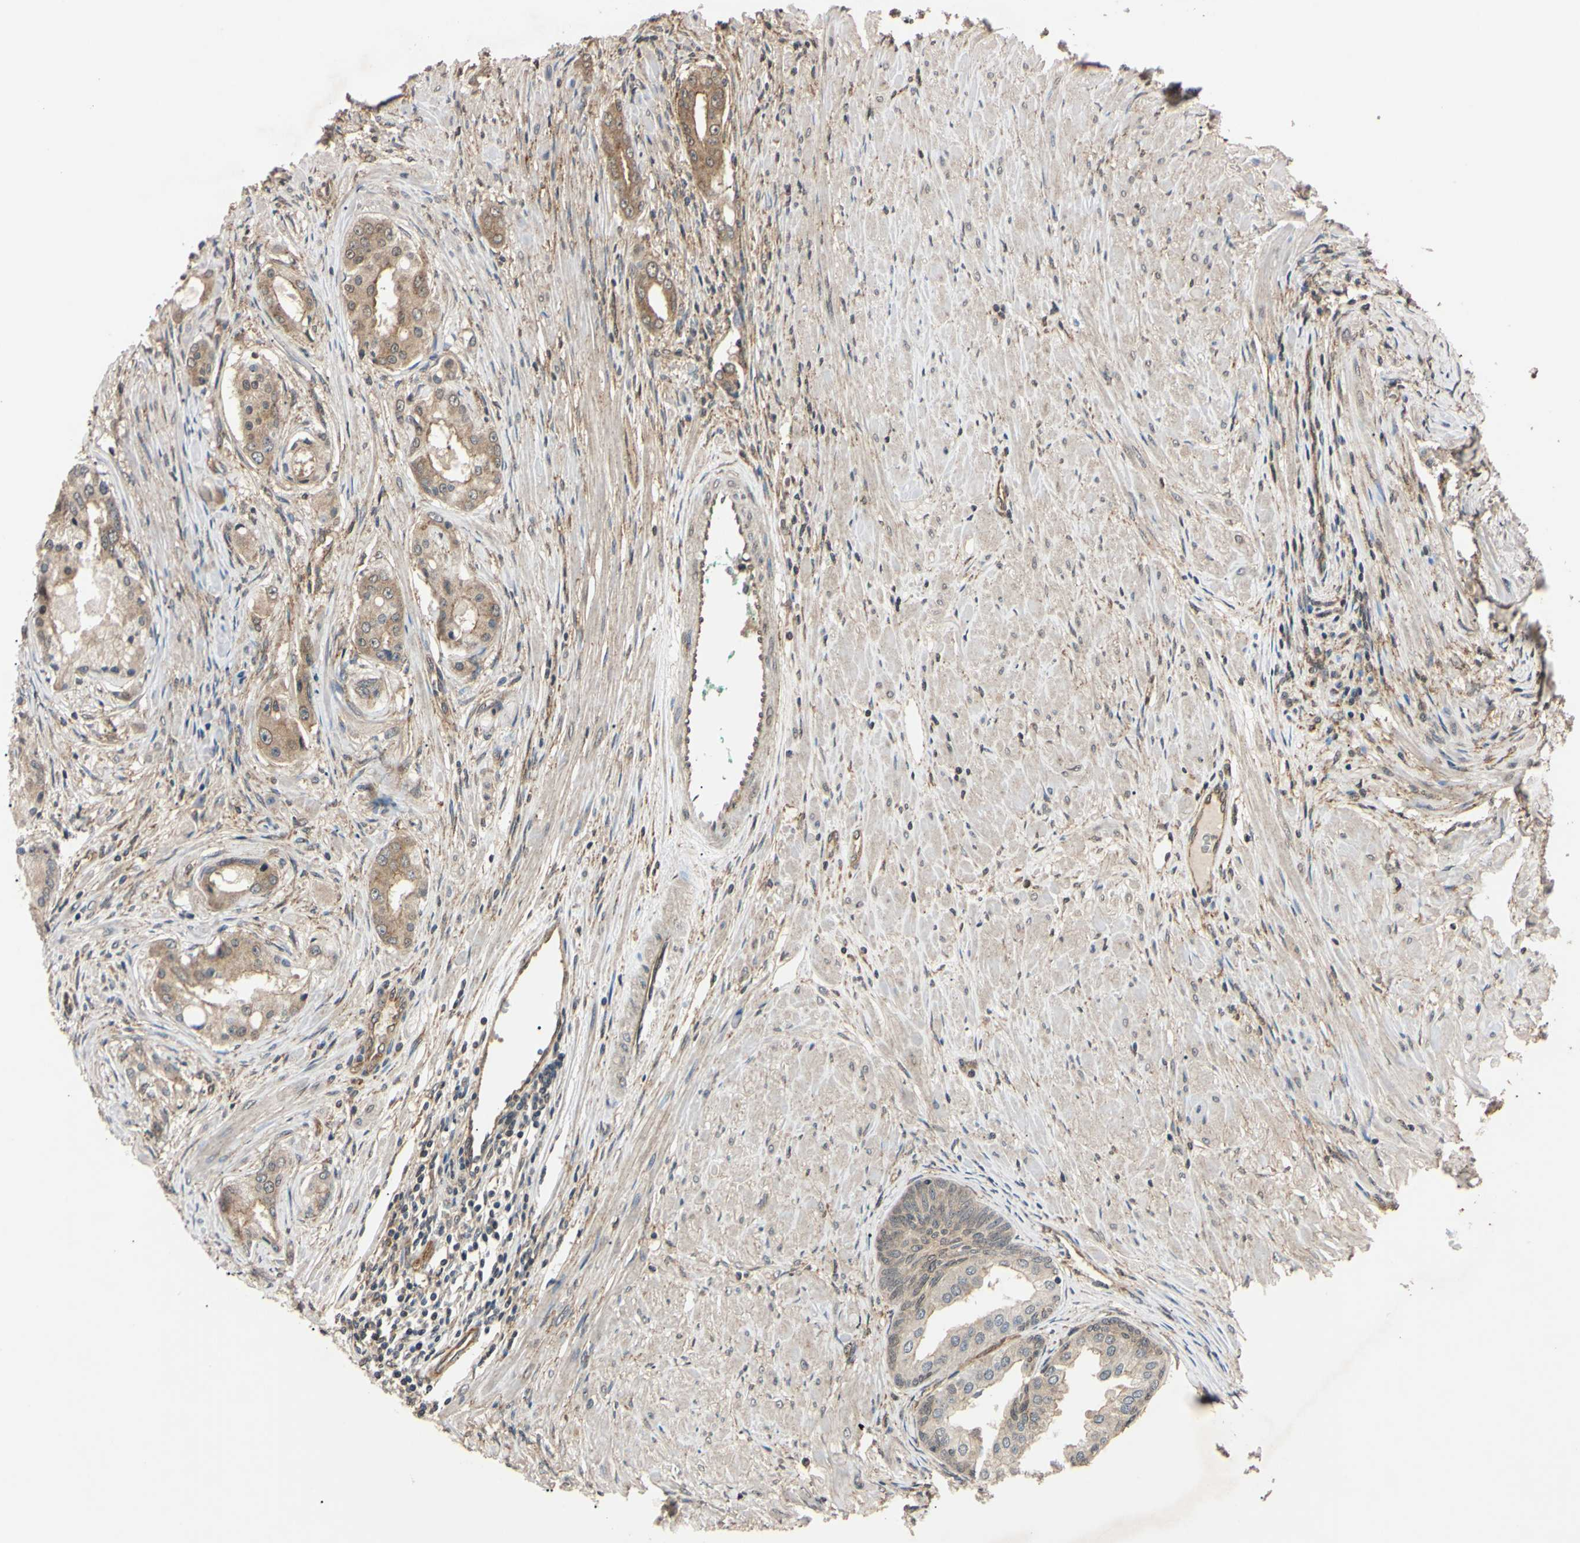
{"staining": {"intensity": "weak", "quantity": "25%-75%", "location": "cytoplasmic/membranous"}, "tissue": "prostate cancer", "cell_type": "Tumor cells", "image_type": "cancer", "snomed": [{"axis": "morphology", "description": "Adenocarcinoma, High grade"}, {"axis": "topography", "description": "Prostate"}], "caption": "About 25%-75% of tumor cells in high-grade adenocarcinoma (prostate) exhibit weak cytoplasmic/membranous protein expression as visualized by brown immunohistochemical staining.", "gene": "EPN1", "patient": {"sex": "male", "age": 59}}